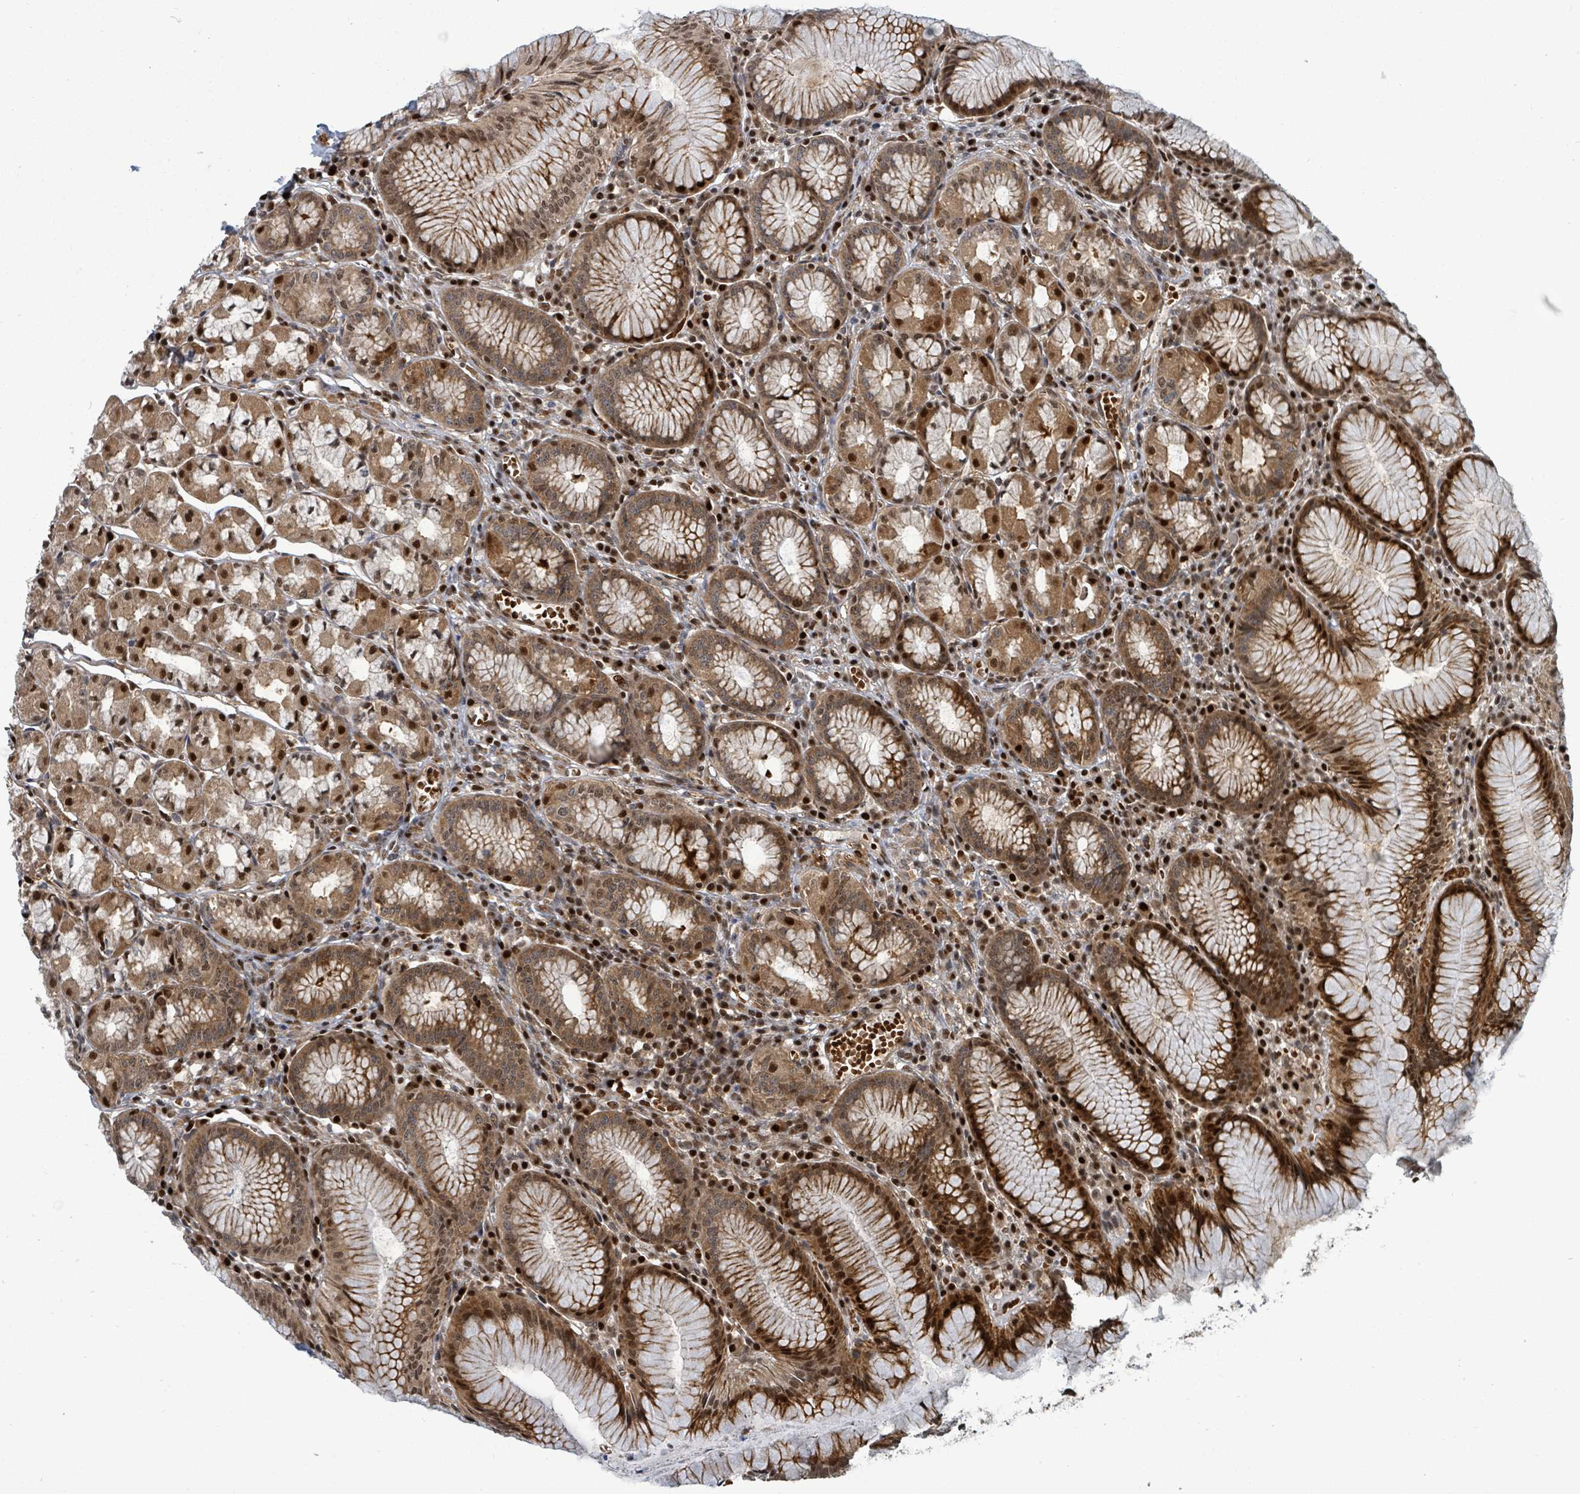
{"staining": {"intensity": "strong", "quantity": ">75%", "location": "cytoplasmic/membranous,nuclear"}, "tissue": "stomach", "cell_type": "Glandular cells", "image_type": "normal", "snomed": [{"axis": "morphology", "description": "Normal tissue, NOS"}, {"axis": "topography", "description": "Stomach"}], "caption": "Protein expression analysis of benign stomach displays strong cytoplasmic/membranous,nuclear positivity in approximately >75% of glandular cells. (DAB IHC with brightfield microscopy, high magnification).", "gene": "TRDMT1", "patient": {"sex": "male", "age": 55}}